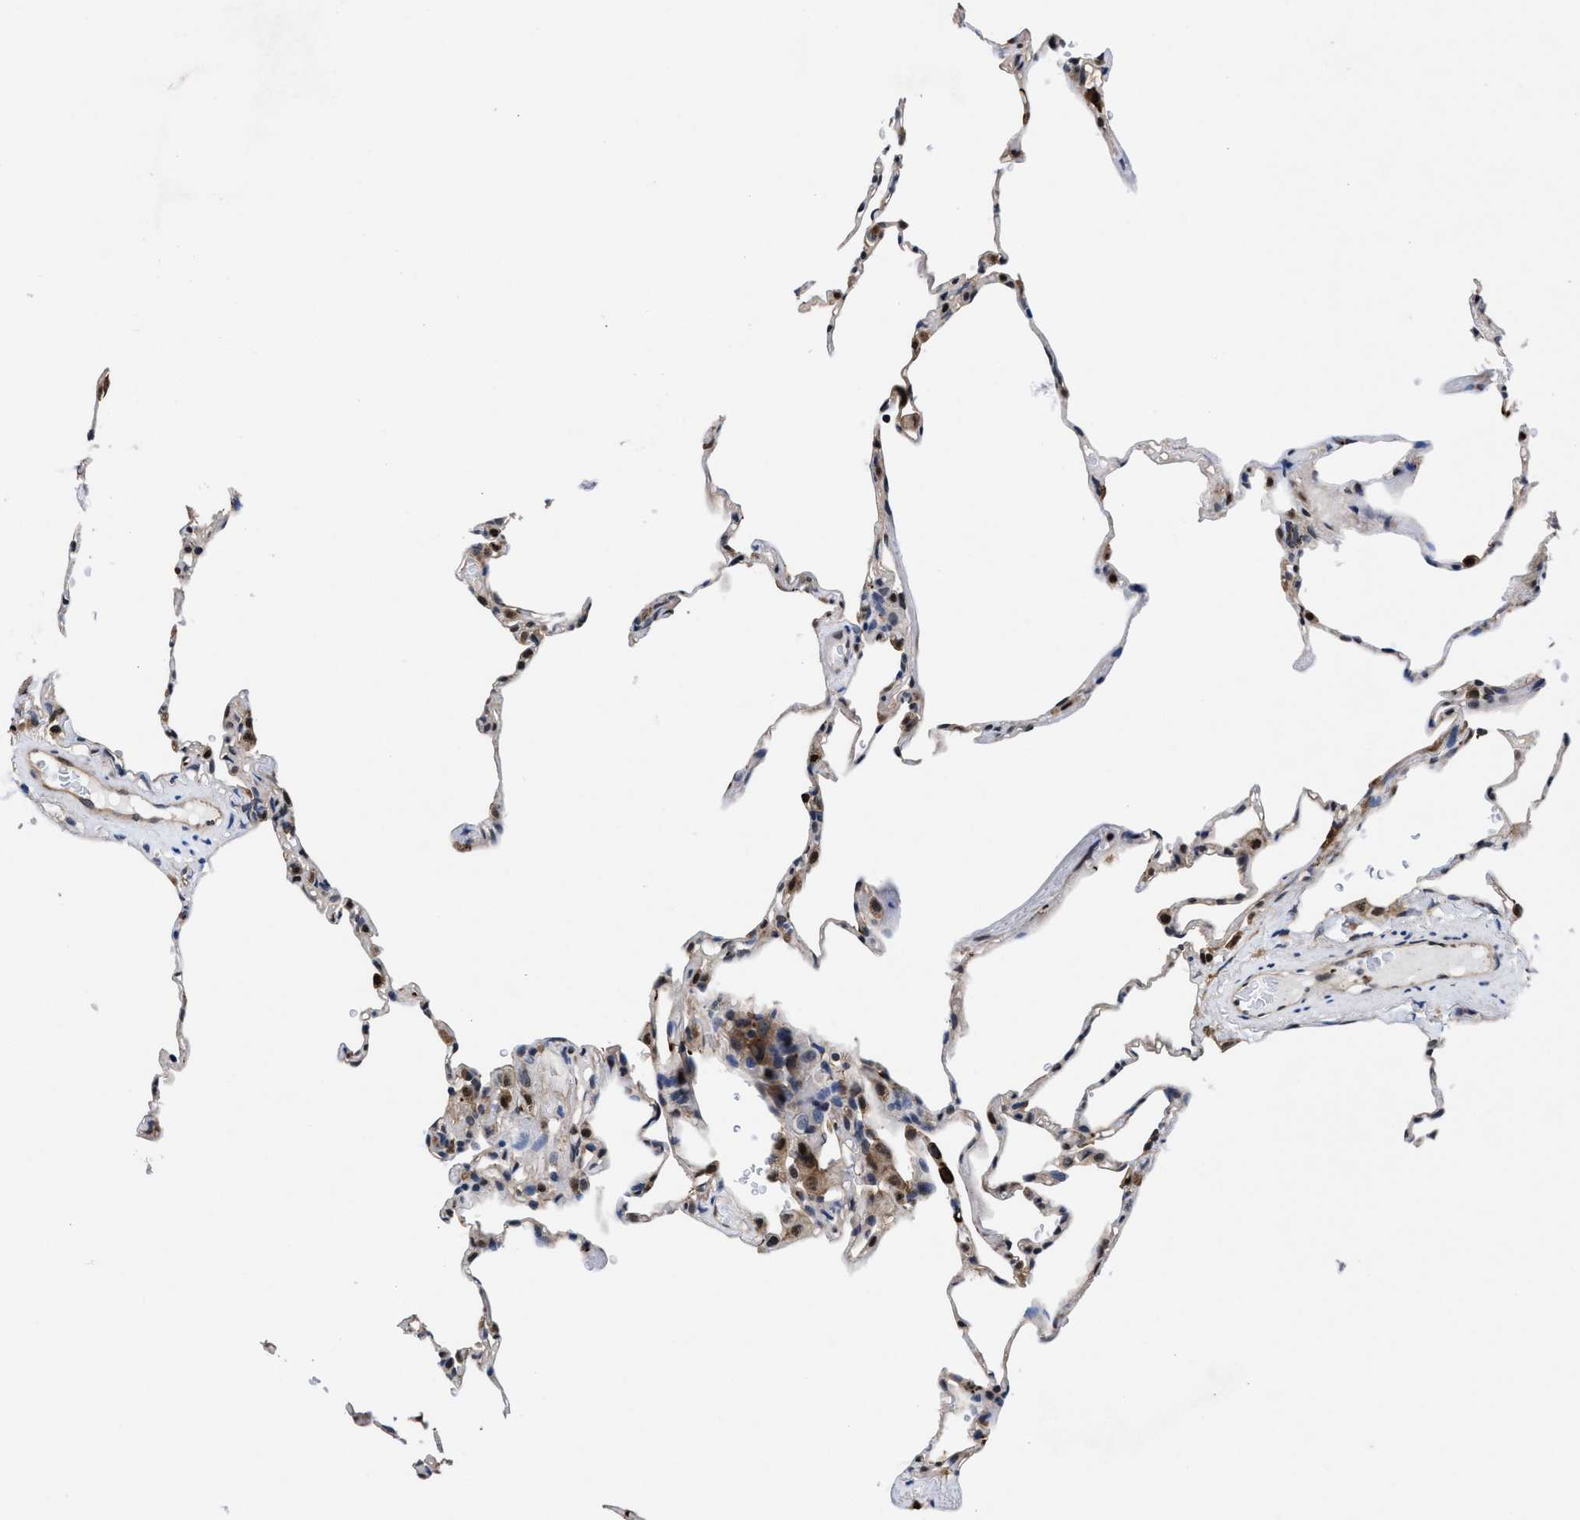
{"staining": {"intensity": "weak", "quantity": "25%-75%", "location": "nuclear"}, "tissue": "lung", "cell_type": "Alveolar cells", "image_type": "normal", "snomed": [{"axis": "morphology", "description": "Normal tissue, NOS"}, {"axis": "topography", "description": "Lung"}], "caption": "Human lung stained for a protein (brown) exhibits weak nuclear positive positivity in approximately 25%-75% of alveolar cells.", "gene": "ACLY", "patient": {"sex": "male", "age": 59}}